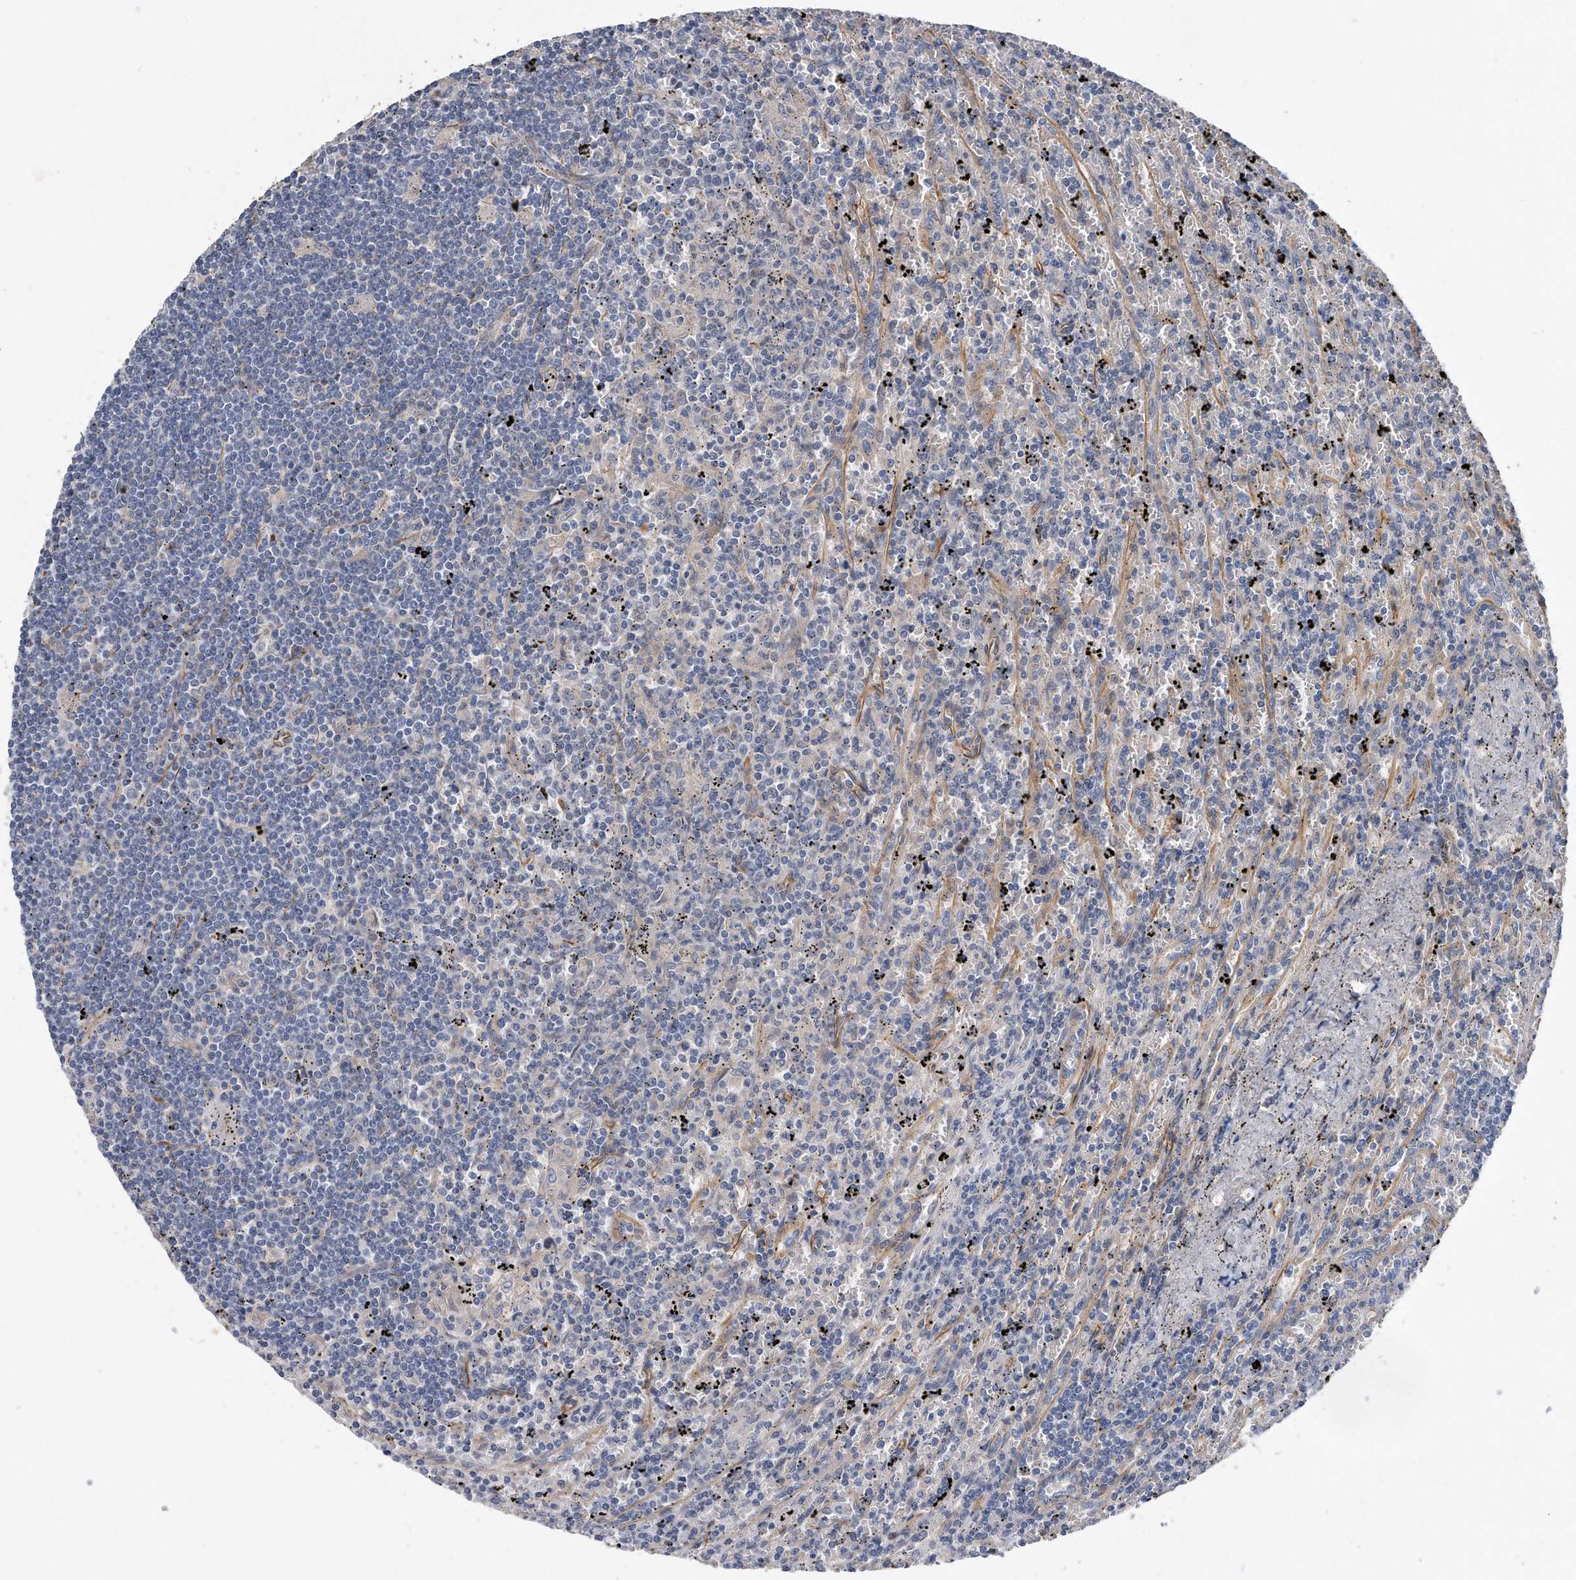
{"staining": {"intensity": "negative", "quantity": "none", "location": "none"}, "tissue": "lymphoma", "cell_type": "Tumor cells", "image_type": "cancer", "snomed": [{"axis": "morphology", "description": "Malignant lymphoma, non-Hodgkin's type, Low grade"}, {"axis": "topography", "description": "Spleen"}], "caption": "A photomicrograph of human malignant lymphoma, non-Hodgkin's type (low-grade) is negative for staining in tumor cells.", "gene": "GPC1", "patient": {"sex": "male", "age": 76}}